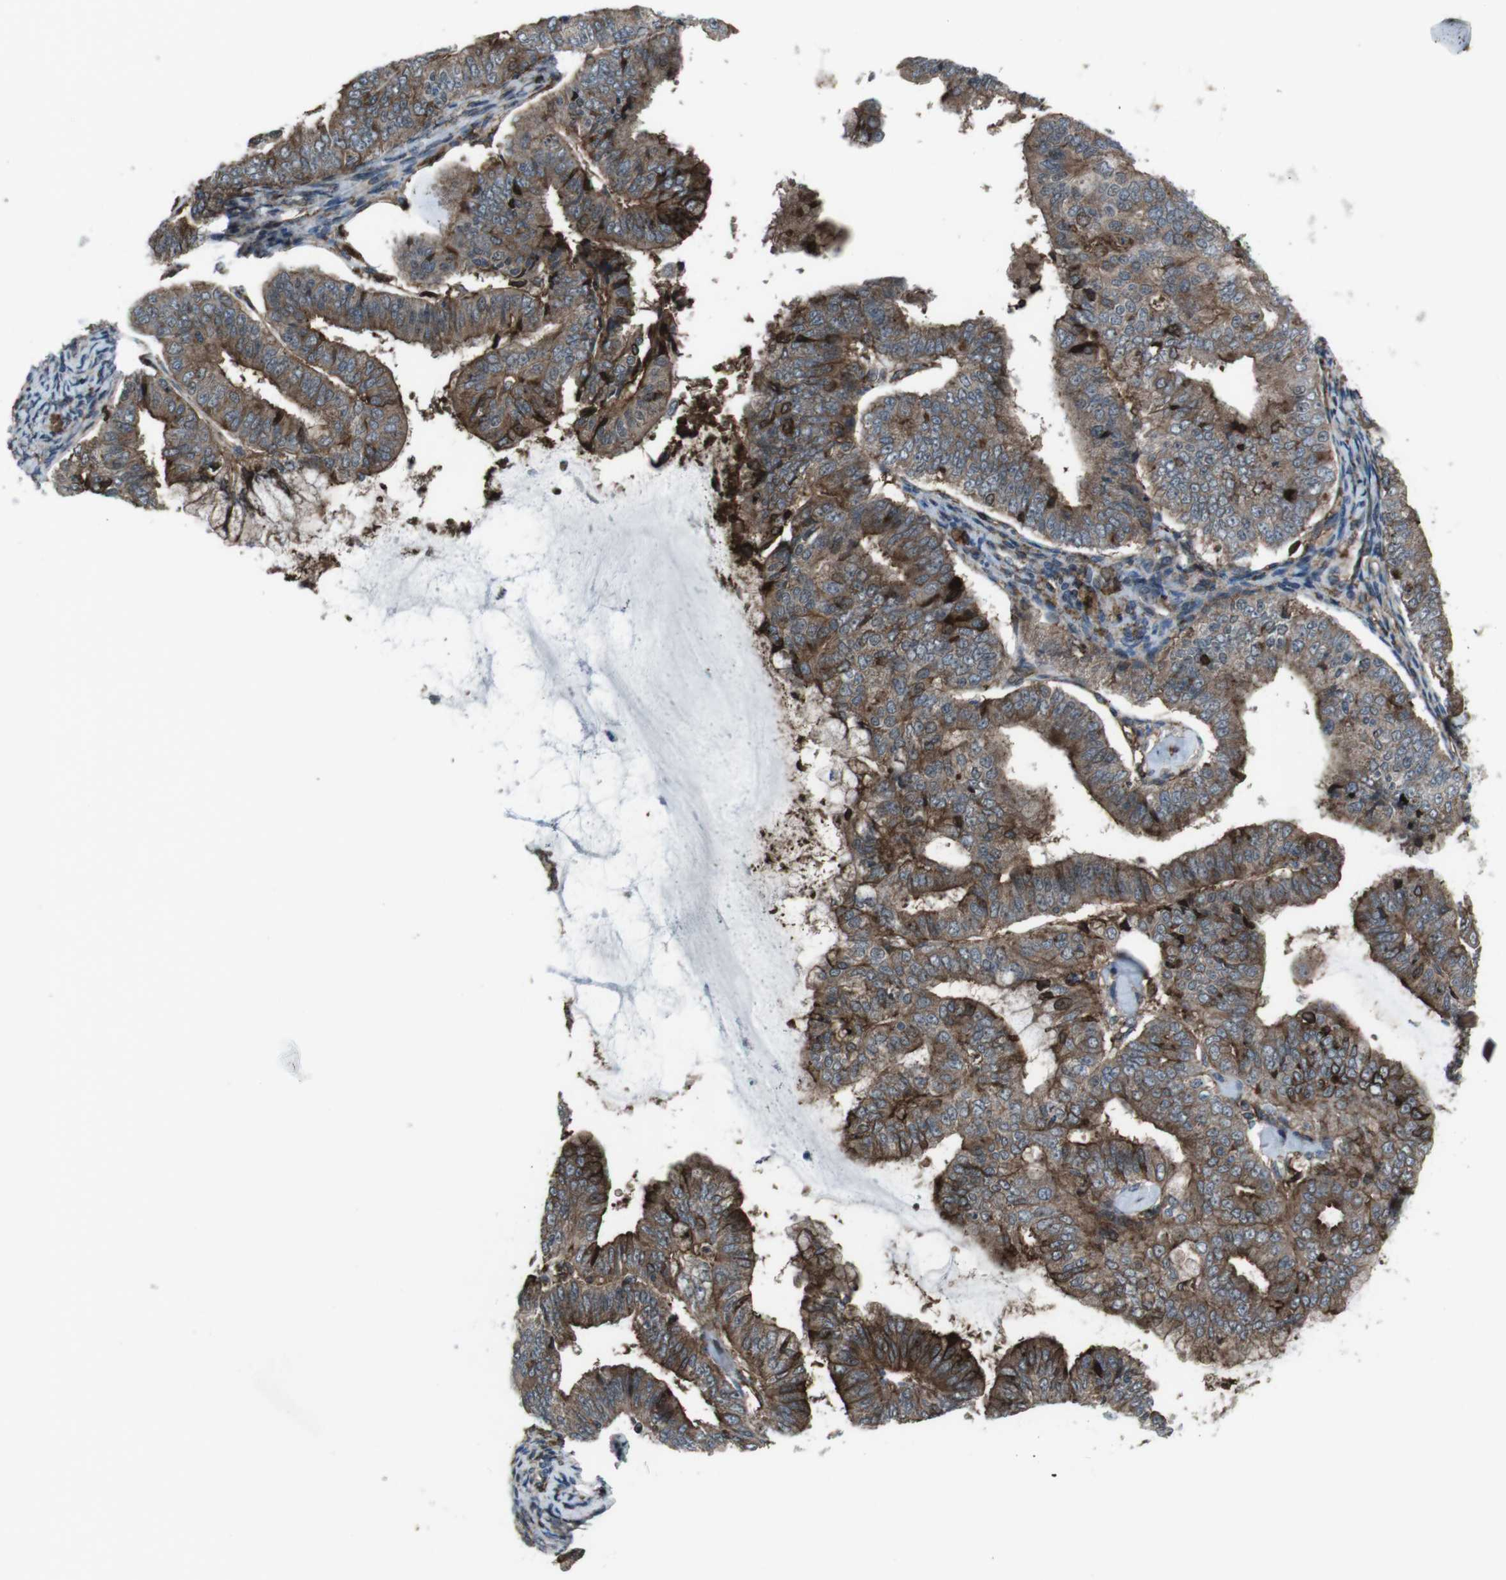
{"staining": {"intensity": "moderate", "quantity": ">75%", "location": "cytoplasmic/membranous"}, "tissue": "endometrial cancer", "cell_type": "Tumor cells", "image_type": "cancer", "snomed": [{"axis": "morphology", "description": "Adenocarcinoma, NOS"}, {"axis": "topography", "description": "Endometrium"}], "caption": "A brown stain highlights moderate cytoplasmic/membranous staining of a protein in endometrial adenocarcinoma tumor cells. (DAB (3,3'-diaminobenzidine) IHC, brown staining for protein, blue staining for nuclei).", "gene": "GDF10", "patient": {"sex": "female", "age": 63}}